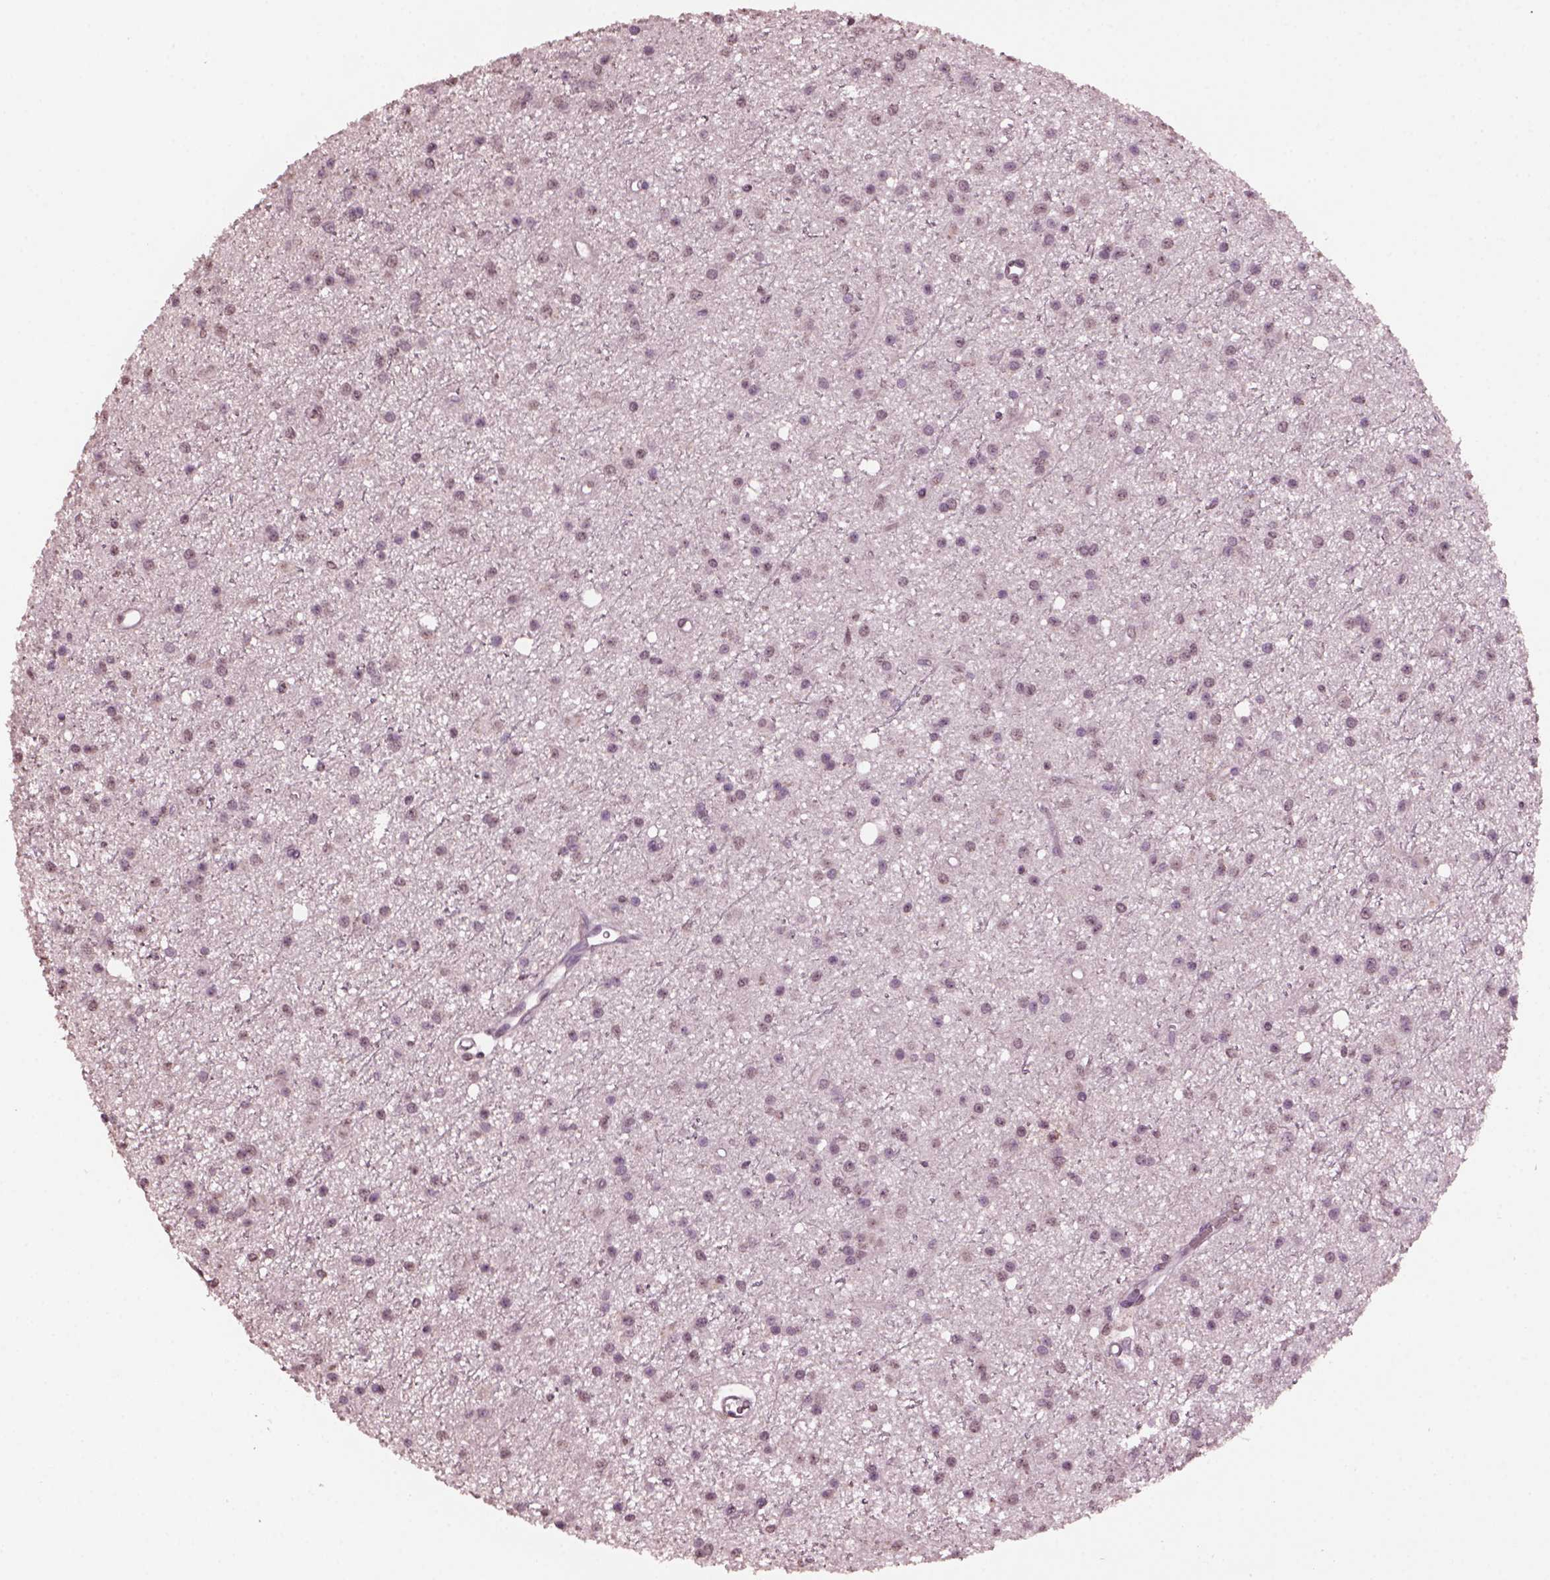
{"staining": {"intensity": "negative", "quantity": "none", "location": "none"}, "tissue": "glioma", "cell_type": "Tumor cells", "image_type": "cancer", "snomed": [{"axis": "morphology", "description": "Glioma, malignant, Low grade"}, {"axis": "topography", "description": "Brain"}], "caption": "The IHC micrograph has no significant expression in tumor cells of glioma tissue.", "gene": "IL18RAP", "patient": {"sex": "male", "age": 27}}